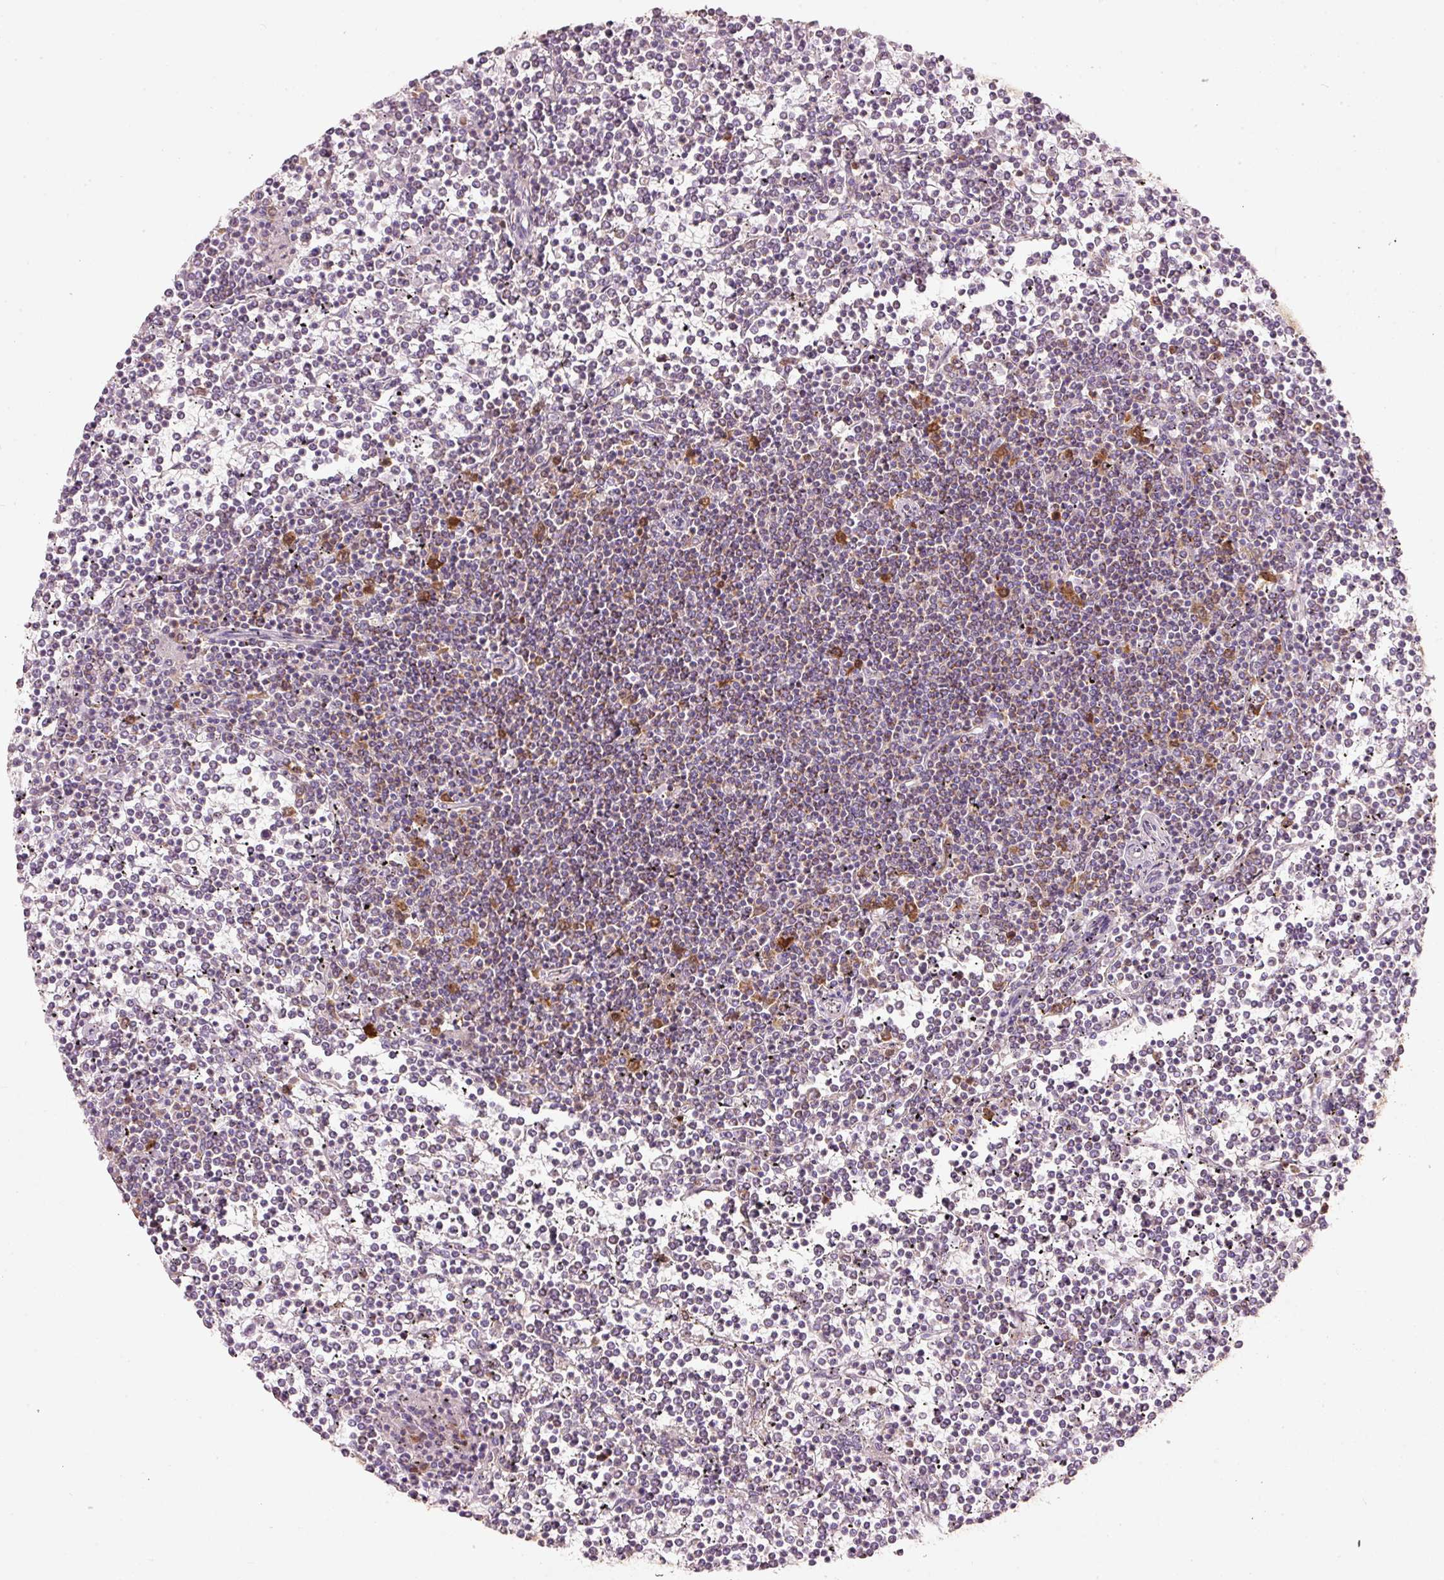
{"staining": {"intensity": "moderate", "quantity": "<25%", "location": "cytoplasmic/membranous,nuclear"}, "tissue": "lymphoma", "cell_type": "Tumor cells", "image_type": "cancer", "snomed": [{"axis": "morphology", "description": "Malignant lymphoma, non-Hodgkin's type, Low grade"}, {"axis": "topography", "description": "Spleen"}], "caption": "Moderate cytoplasmic/membranous and nuclear protein staining is present in approximately <25% of tumor cells in lymphoma.", "gene": "DUT", "patient": {"sex": "female", "age": 19}}